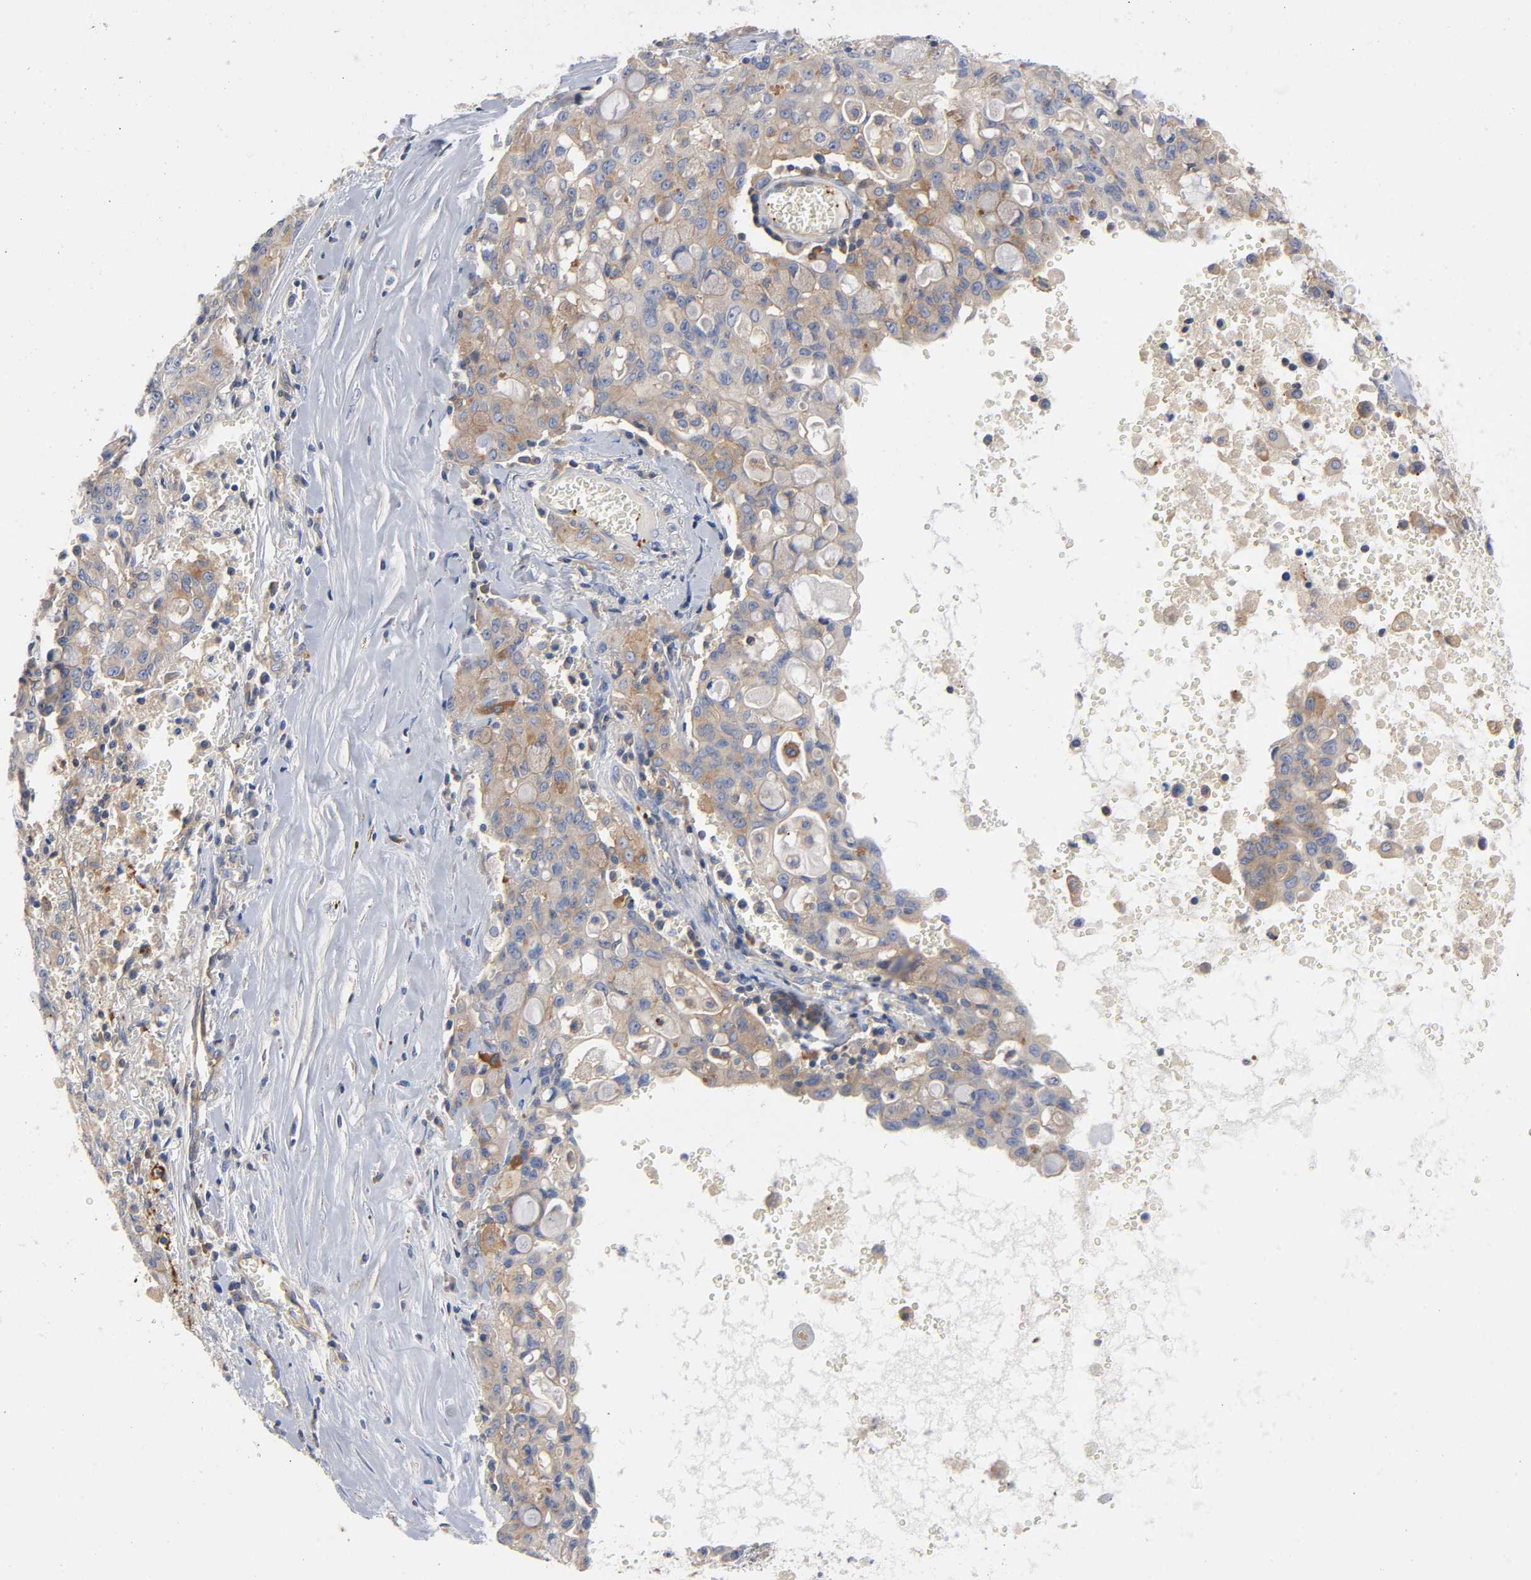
{"staining": {"intensity": "weak", "quantity": ">75%", "location": "cytoplasmic/membranous"}, "tissue": "lung cancer", "cell_type": "Tumor cells", "image_type": "cancer", "snomed": [{"axis": "morphology", "description": "Adenocarcinoma, NOS"}, {"axis": "topography", "description": "Lung"}], "caption": "A photomicrograph of lung cancer stained for a protein shows weak cytoplasmic/membranous brown staining in tumor cells.", "gene": "SRC", "patient": {"sex": "female", "age": 44}}